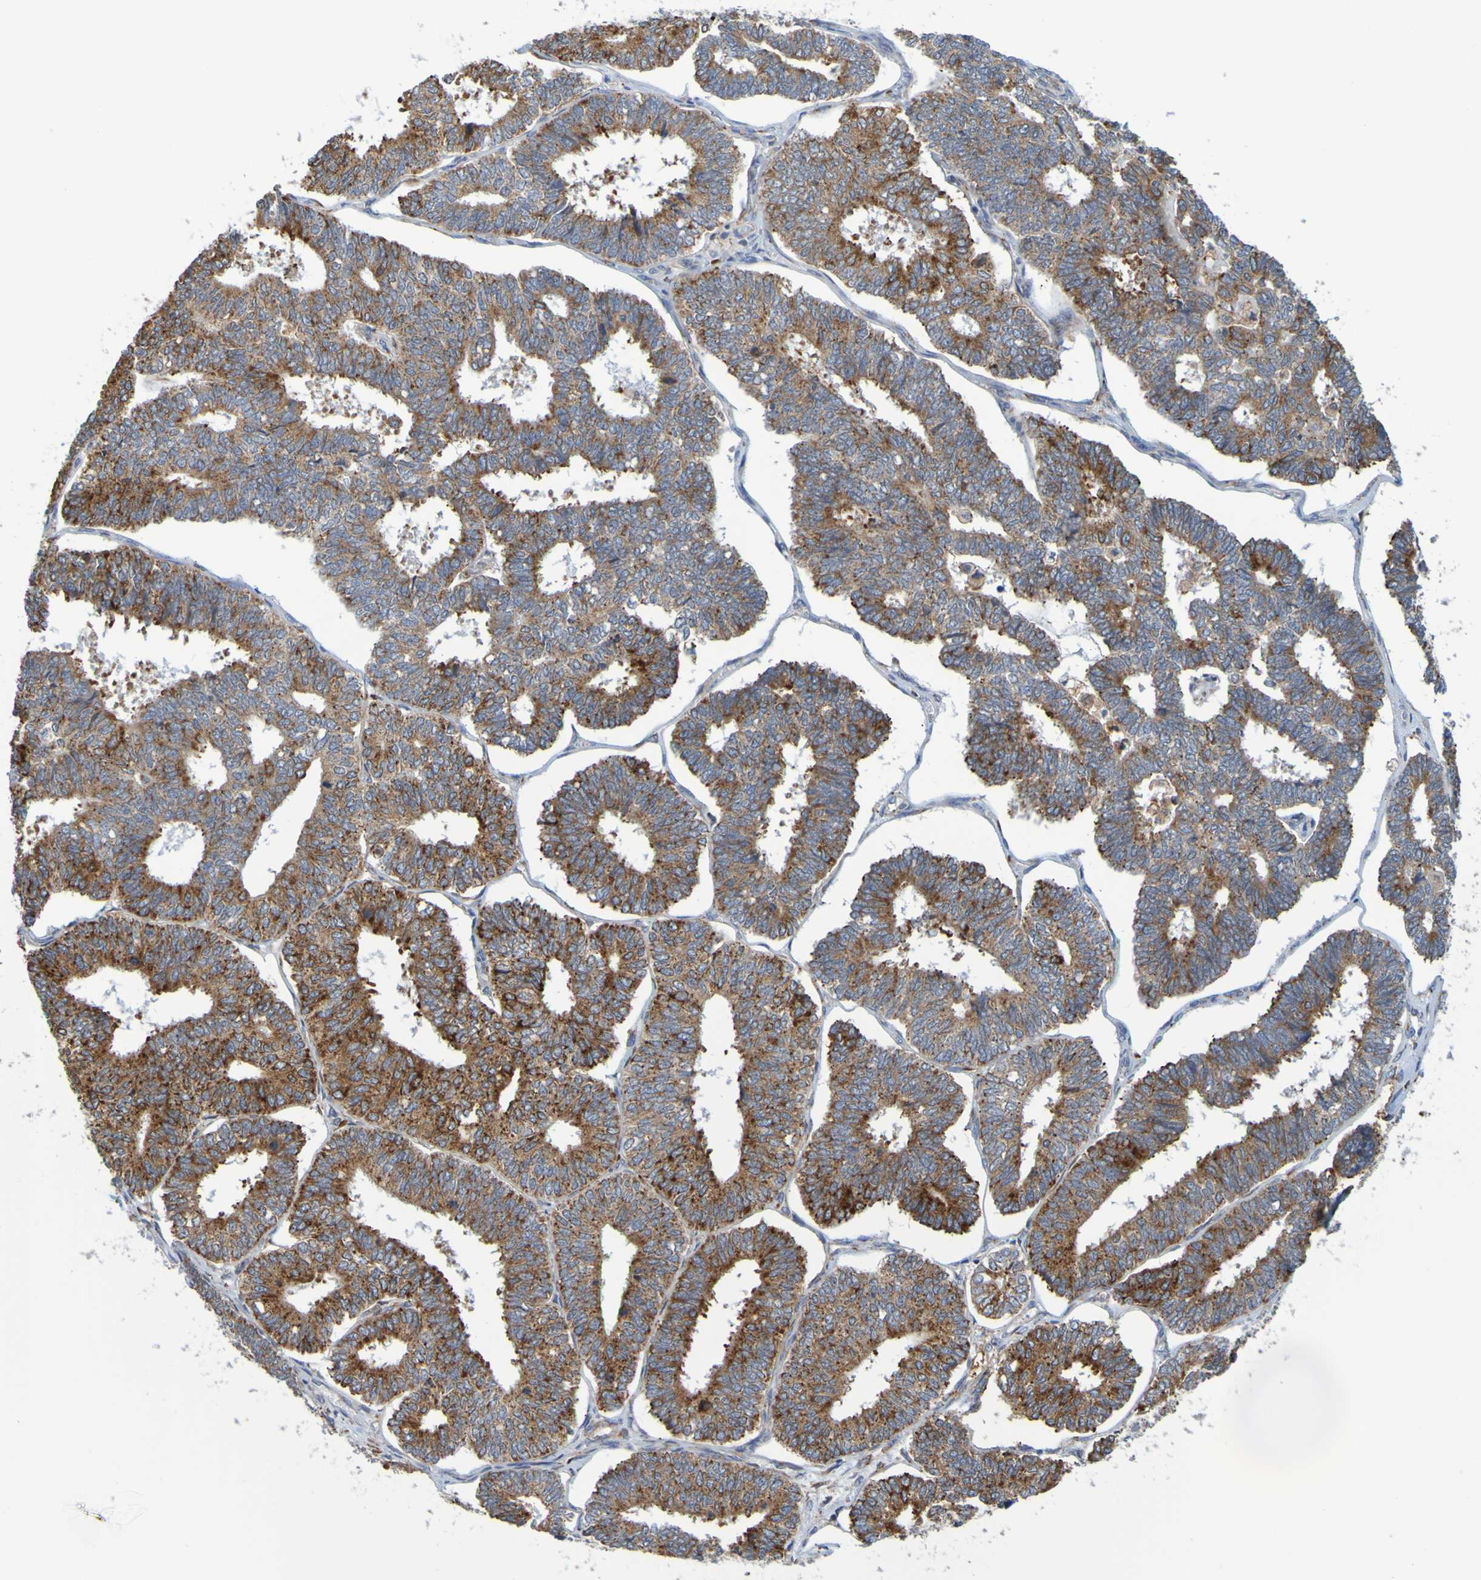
{"staining": {"intensity": "strong", "quantity": ">75%", "location": "cytoplasmic/membranous"}, "tissue": "endometrial cancer", "cell_type": "Tumor cells", "image_type": "cancer", "snomed": [{"axis": "morphology", "description": "Adenocarcinoma, NOS"}, {"axis": "topography", "description": "Endometrium"}], "caption": "Endometrial adenocarcinoma tissue demonstrates strong cytoplasmic/membranous expression in approximately >75% of tumor cells, visualized by immunohistochemistry.", "gene": "SIL1", "patient": {"sex": "female", "age": 70}}